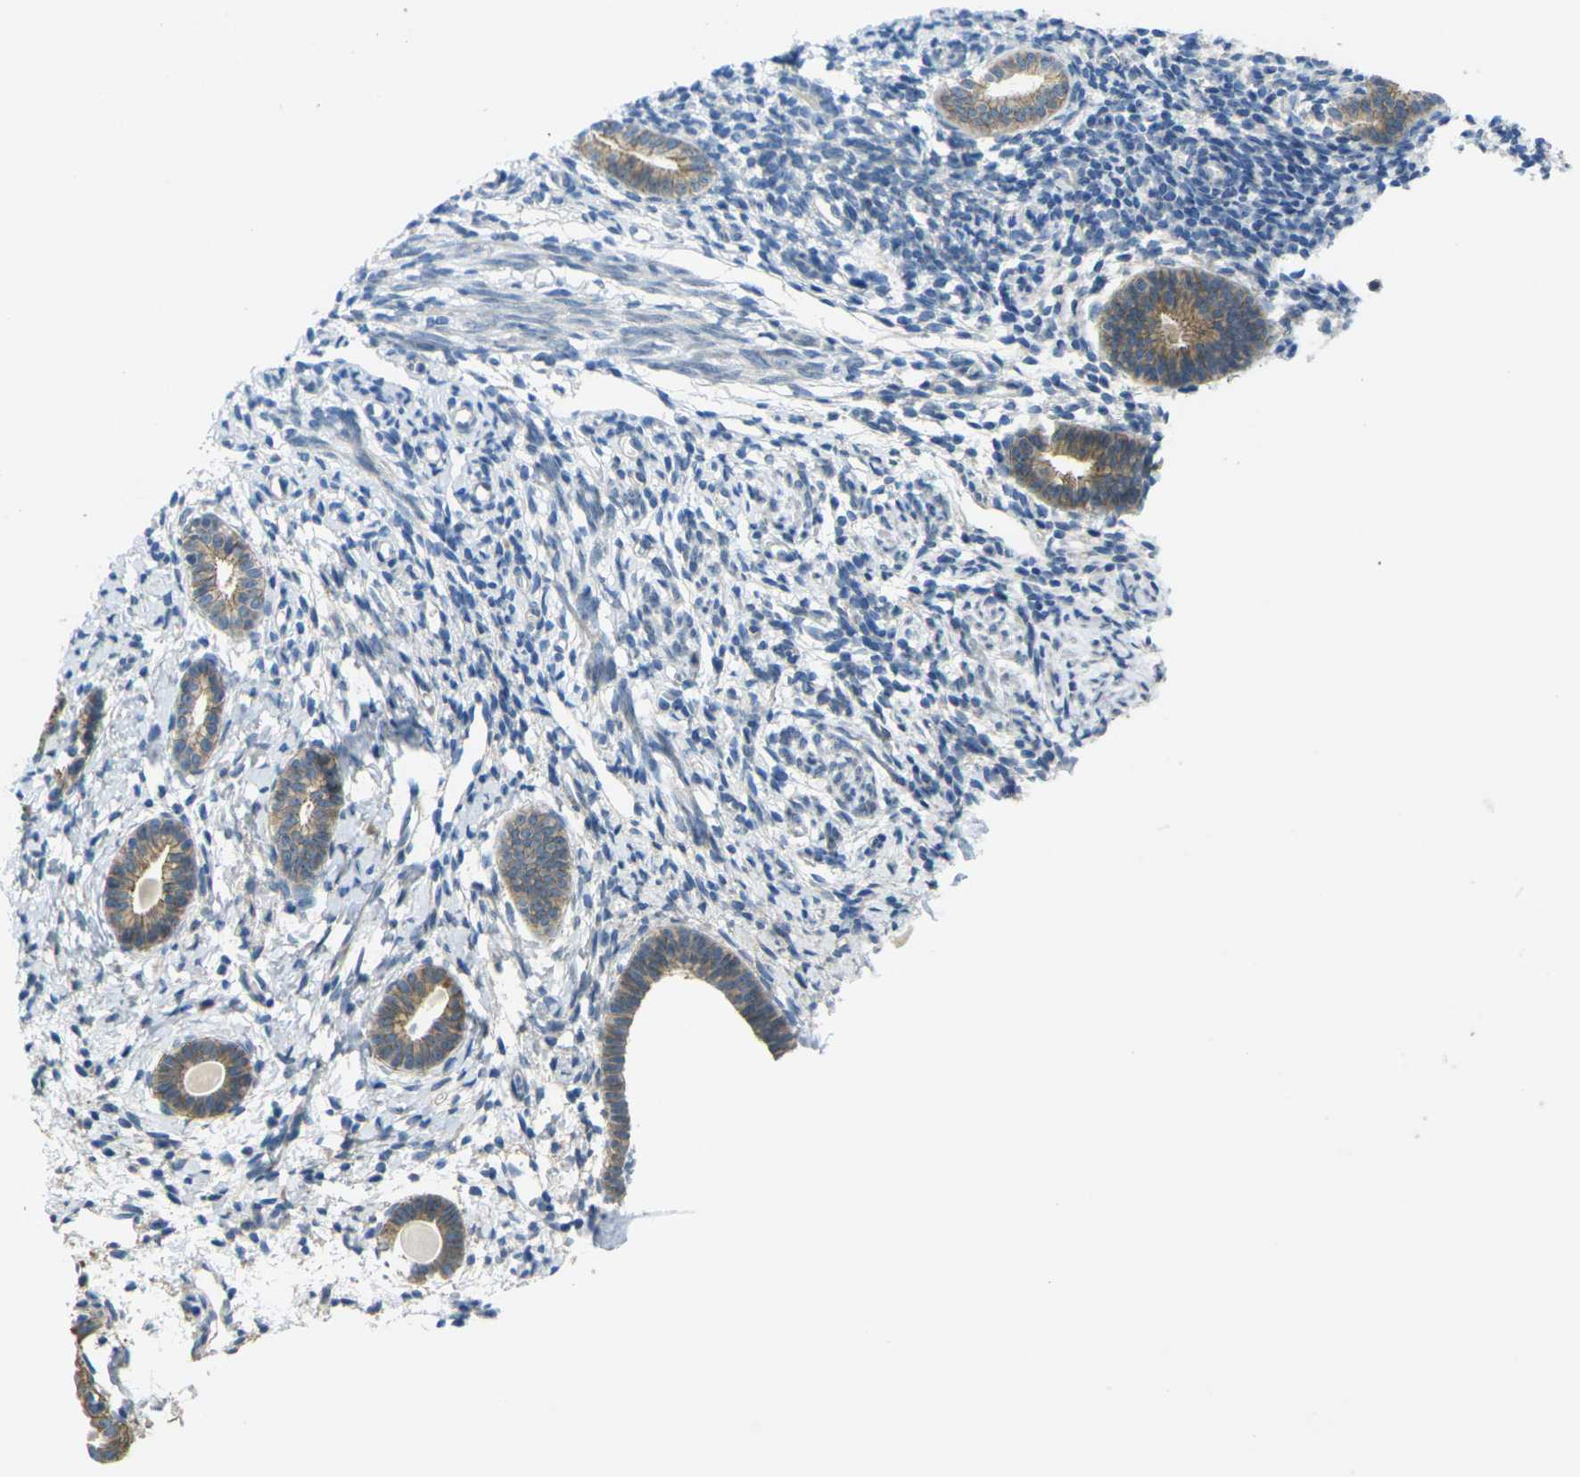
{"staining": {"intensity": "moderate", "quantity": "<25%", "location": "cytoplasmic/membranous"}, "tissue": "endometrium", "cell_type": "Cells in endometrial stroma", "image_type": "normal", "snomed": [{"axis": "morphology", "description": "Normal tissue, NOS"}, {"axis": "topography", "description": "Endometrium"}], "caption": "Moderate cytoplasmic/membranous protein positivity is present in approximately <25% of cells in endometrial stroma in endometrium.", "gene": "RHBDD1", "patient": {"sex": "female", "age": 71}}